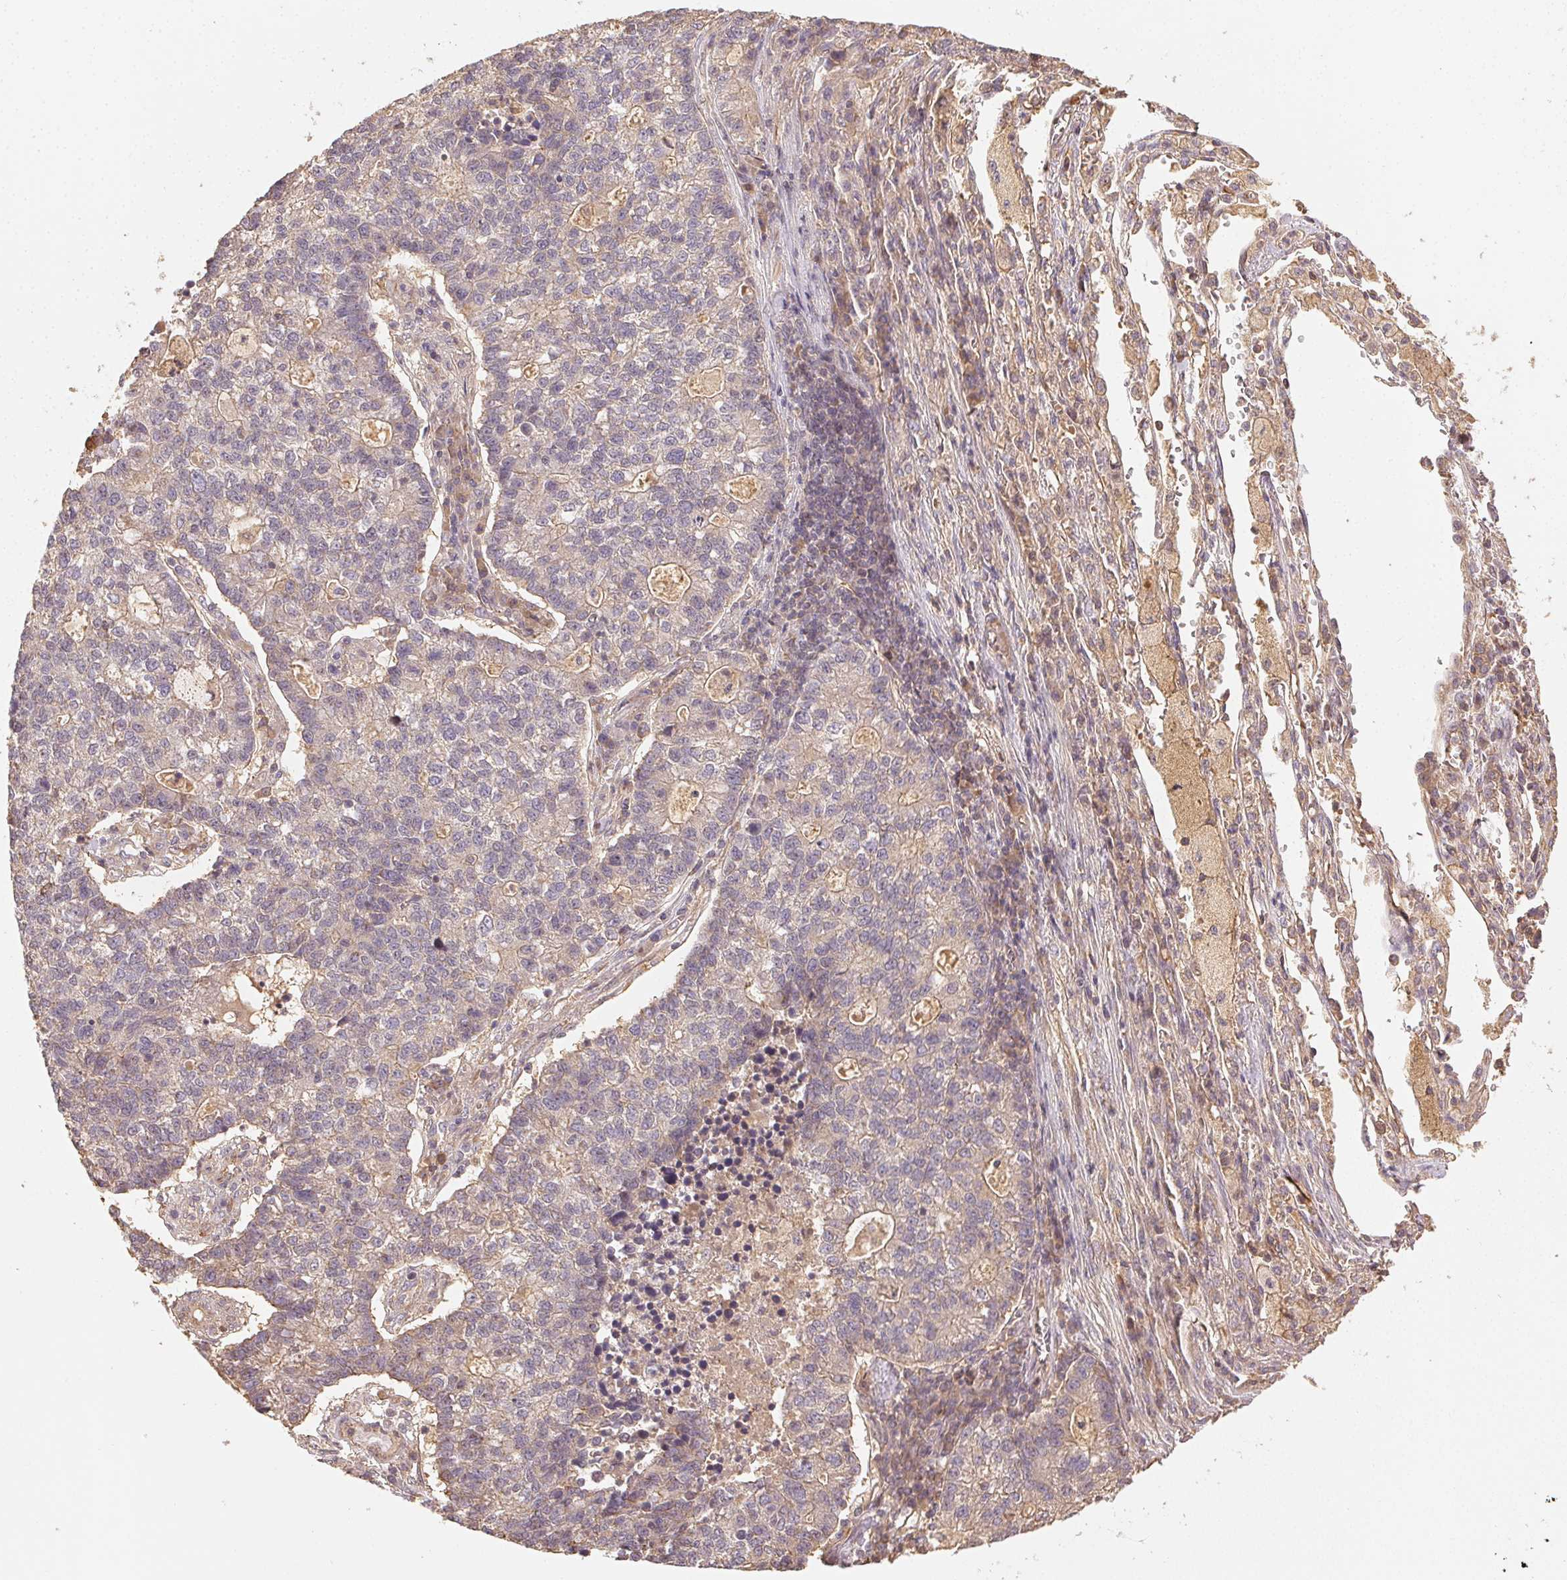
{"staining": {"intensity": "weak", "quantity": "25%-75%", "location": "cytoplasmic/membranous"}, "tissue": "lung cancer", "cell_type": "Tumor cells", "image_type": "cancer", "snomed": [{"axis": "morphology", "description": "Adenocarcinoma, NOS"}, {"axis": "topography", "description": "Lung"}], "caption": "A brown stain labels weak cytoplasmic/membranous positivity of a protein in human lung cancer (adenocarcinoma) tumor cells.", "gene": "RALA", "patient": {"sex": "male", "age": 57}}